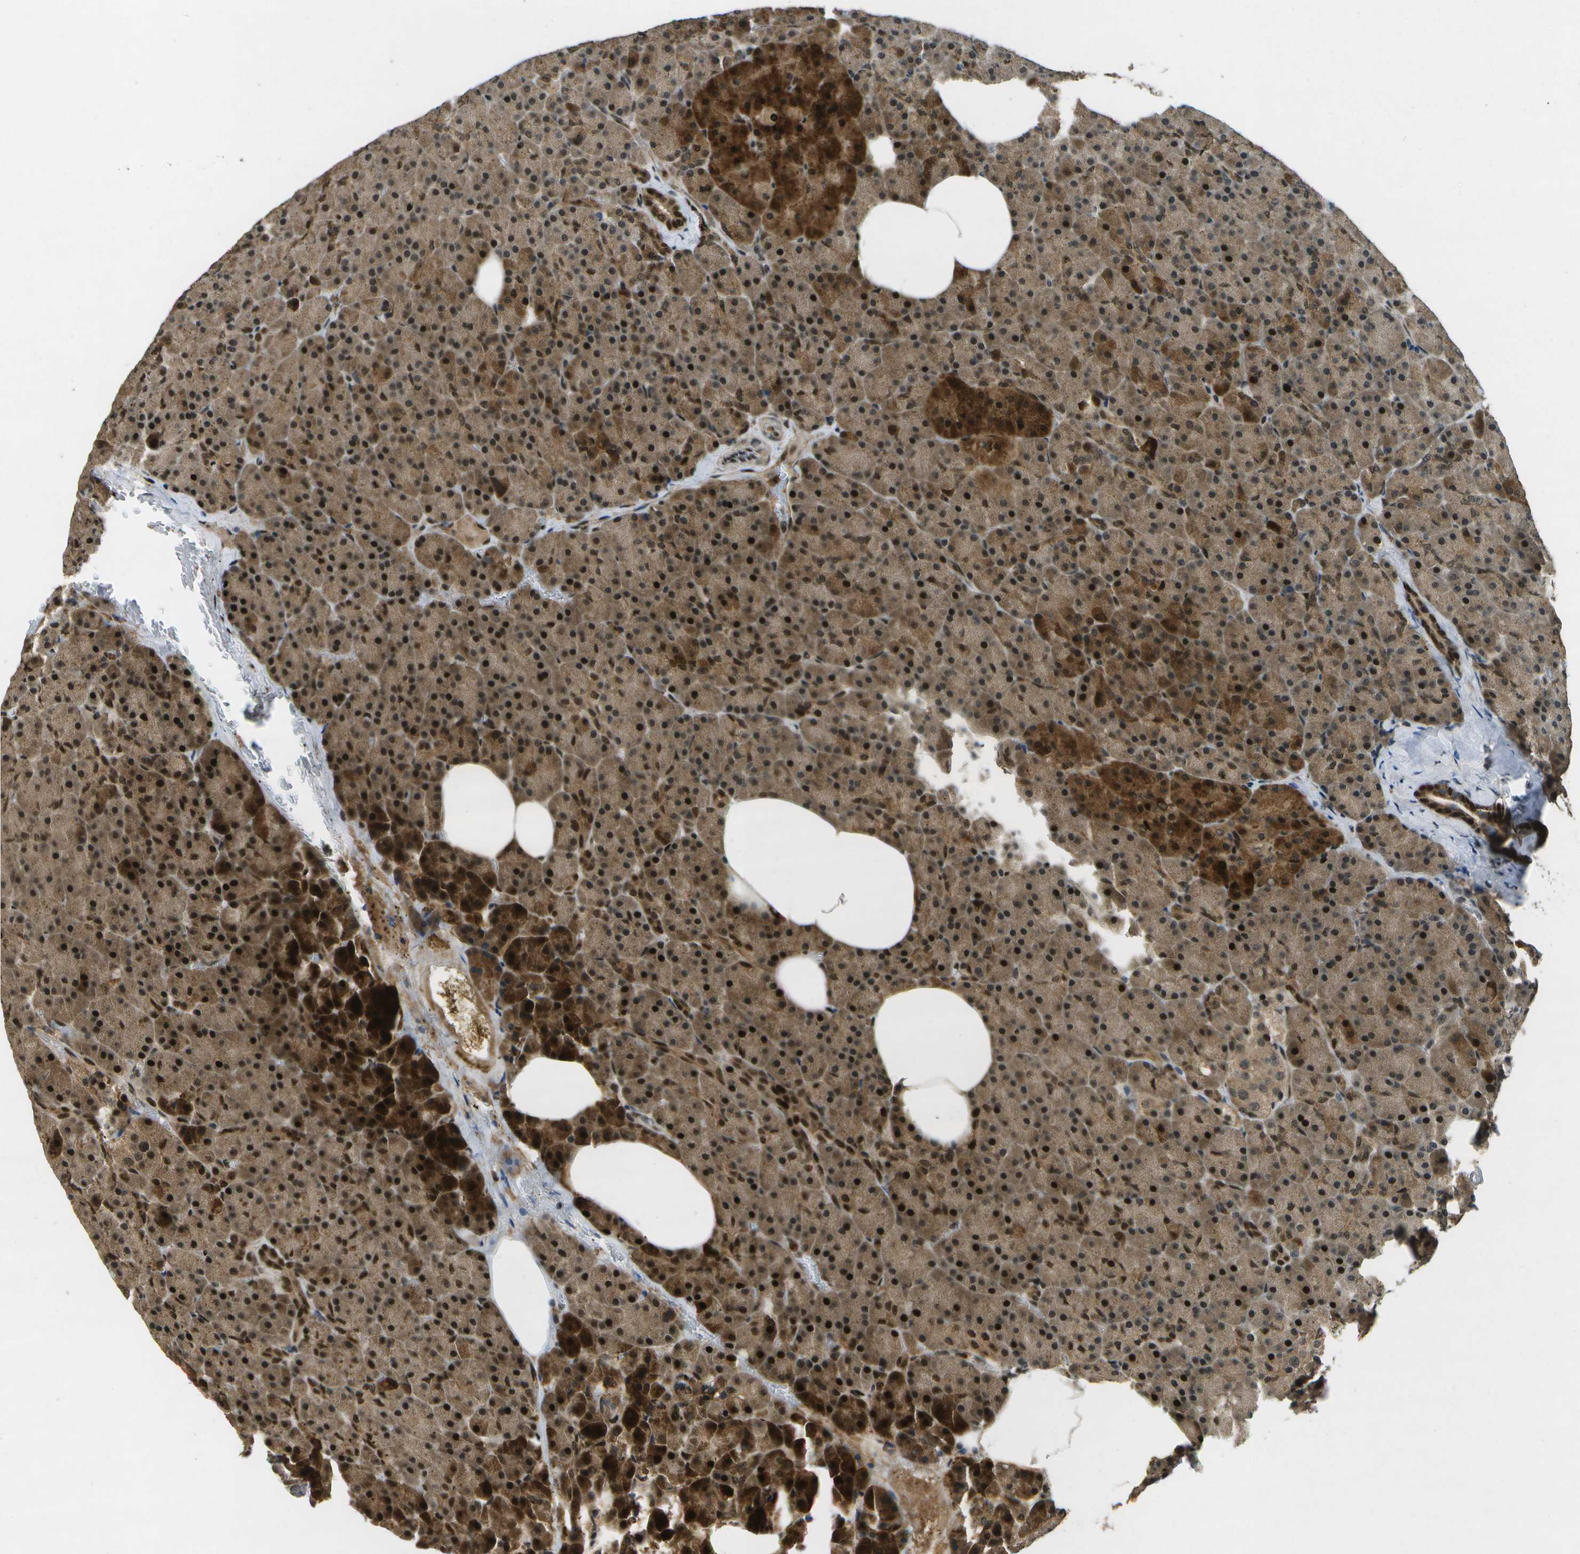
{"staining": {"intensity": "strong", "quantity": ">75%", "location": "cytoplasmic/membranous,nuclear"}, "tissue": "pancreas", "cell_type": "Exocrine glandular cells", "image_type": "normal", "snomed": [{"axis": "morphology", "description": "Normal tissue, NOS"}, {"axis": "topography", "description": "Pancreas"}], "caption": "A micrograph of pancreas stained for a protein reveals strong cytoplasmic/membranous,nuclear brown staining in exocrine glandular cells. (DAB (3,3'-diaminobenzidine) IHC with brightfield microscopy, high magnification).", "gene": "GANC", "patient": {"sex": "female", "age": 35}}